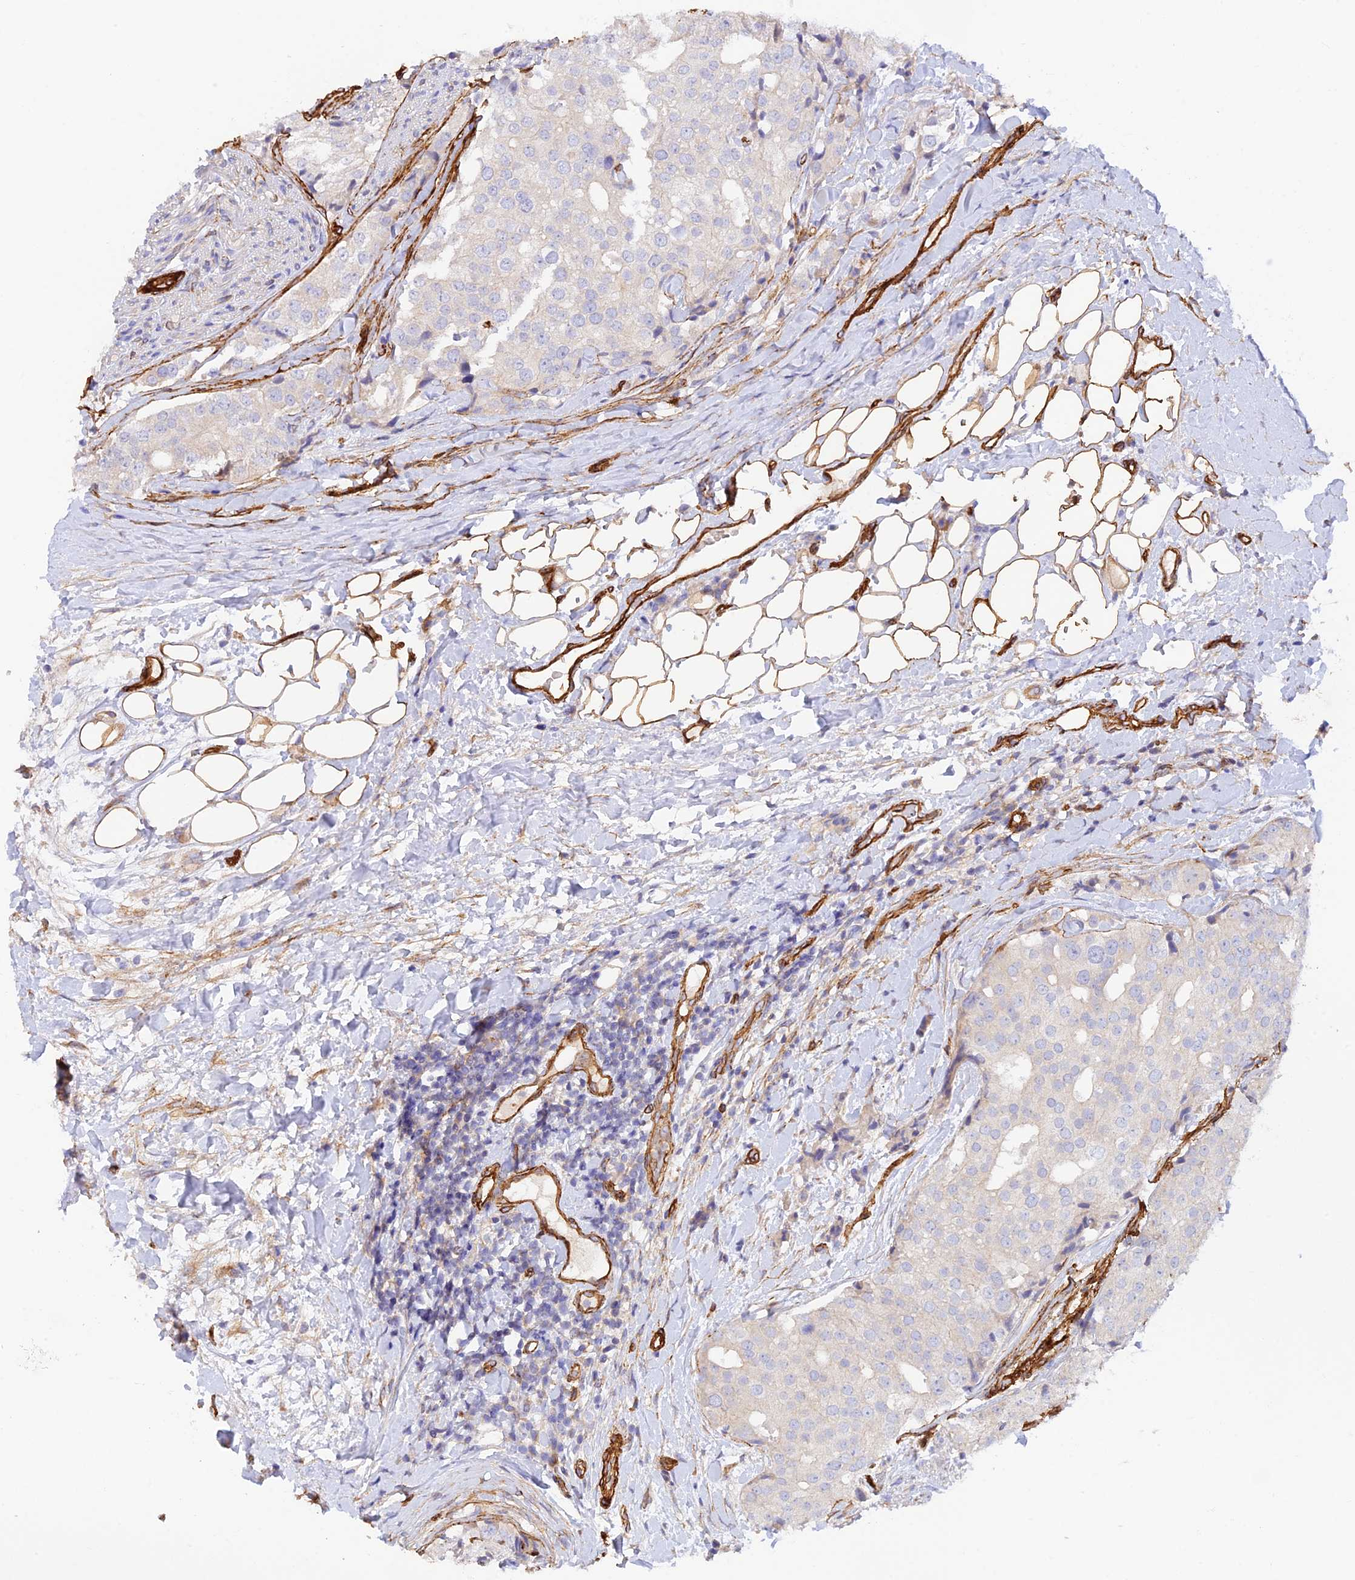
{"staining": {"intensity": "negative", "quantity": "none", "location": "none"}, "tissue": "prostate cancer", "cell_type": "Tumor cells", "image_type": "cancer", "snomed": [{"axis": "morphology", "description": "Adenocarcinoma, High grade"}, {"axis": "topography", "description": "Prostate"}], "caption": "Tumor cells are negative for protein expression in human prostate cancer.", "gene": "MYO9A", "patient": {"sex": "male", "age": 49}}